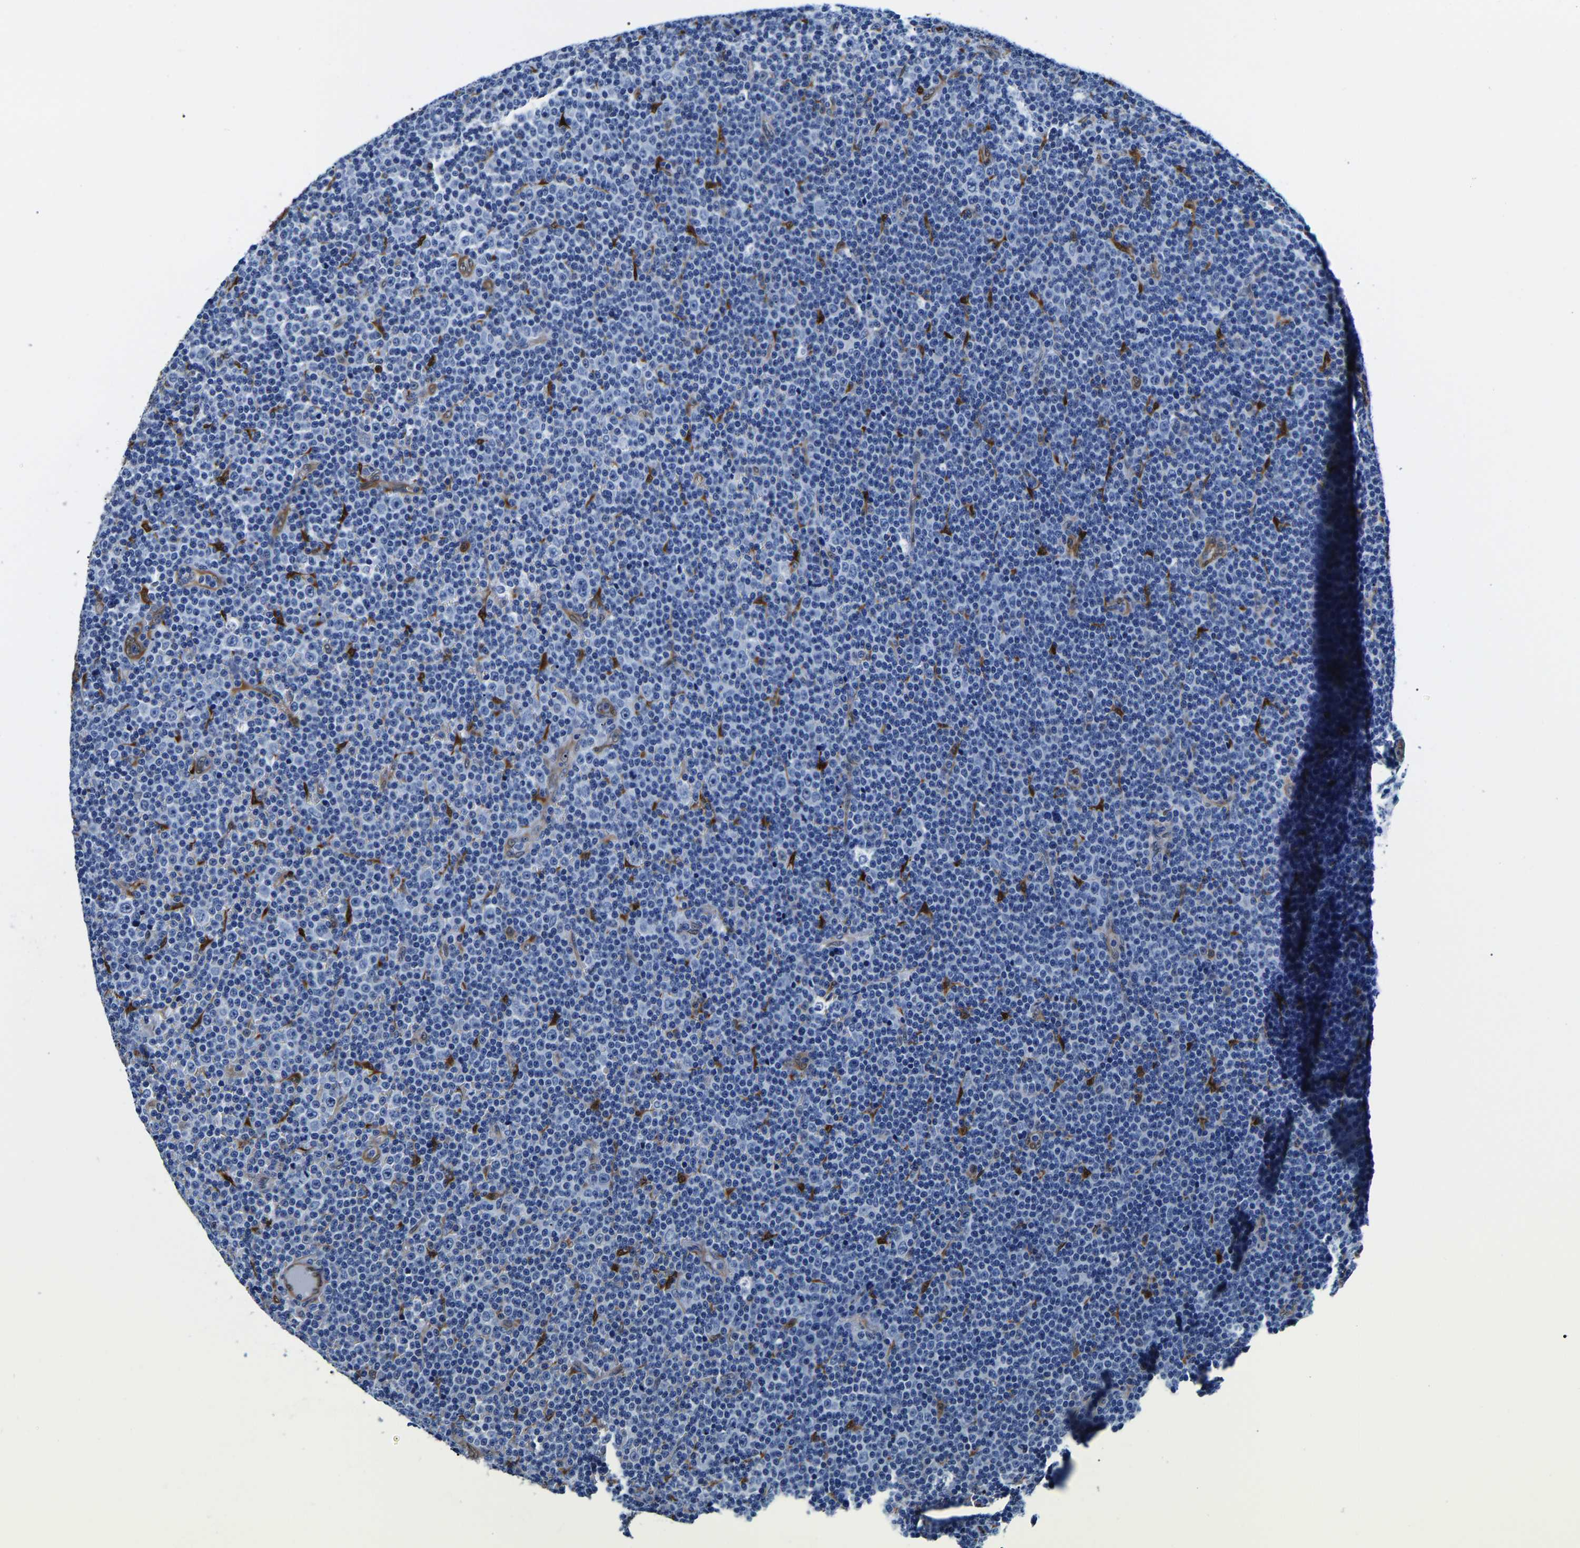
{"staining": {"intensity": "negative", "quantity": "none", "location": "none"}, "tissue": "lymphoma", "cell_type": "Tumor cells", "image_type": "cancer", "snomed": [{"axis": "morphology", "description": "Malignant lymphoma, non-Hodgkin's type, Low grade"}, {"axis": "topography", "description": "Lymph node"}], "caption": "Immunohistochemistry image of lymphoma stained for a protein (brown), which demonstrates no positivity in tumor cells. (DAB immunohistochemistry with hematoxylin counter stain).", "gene": "S100A13", "patient": {"sex": "female", "age": 67}}